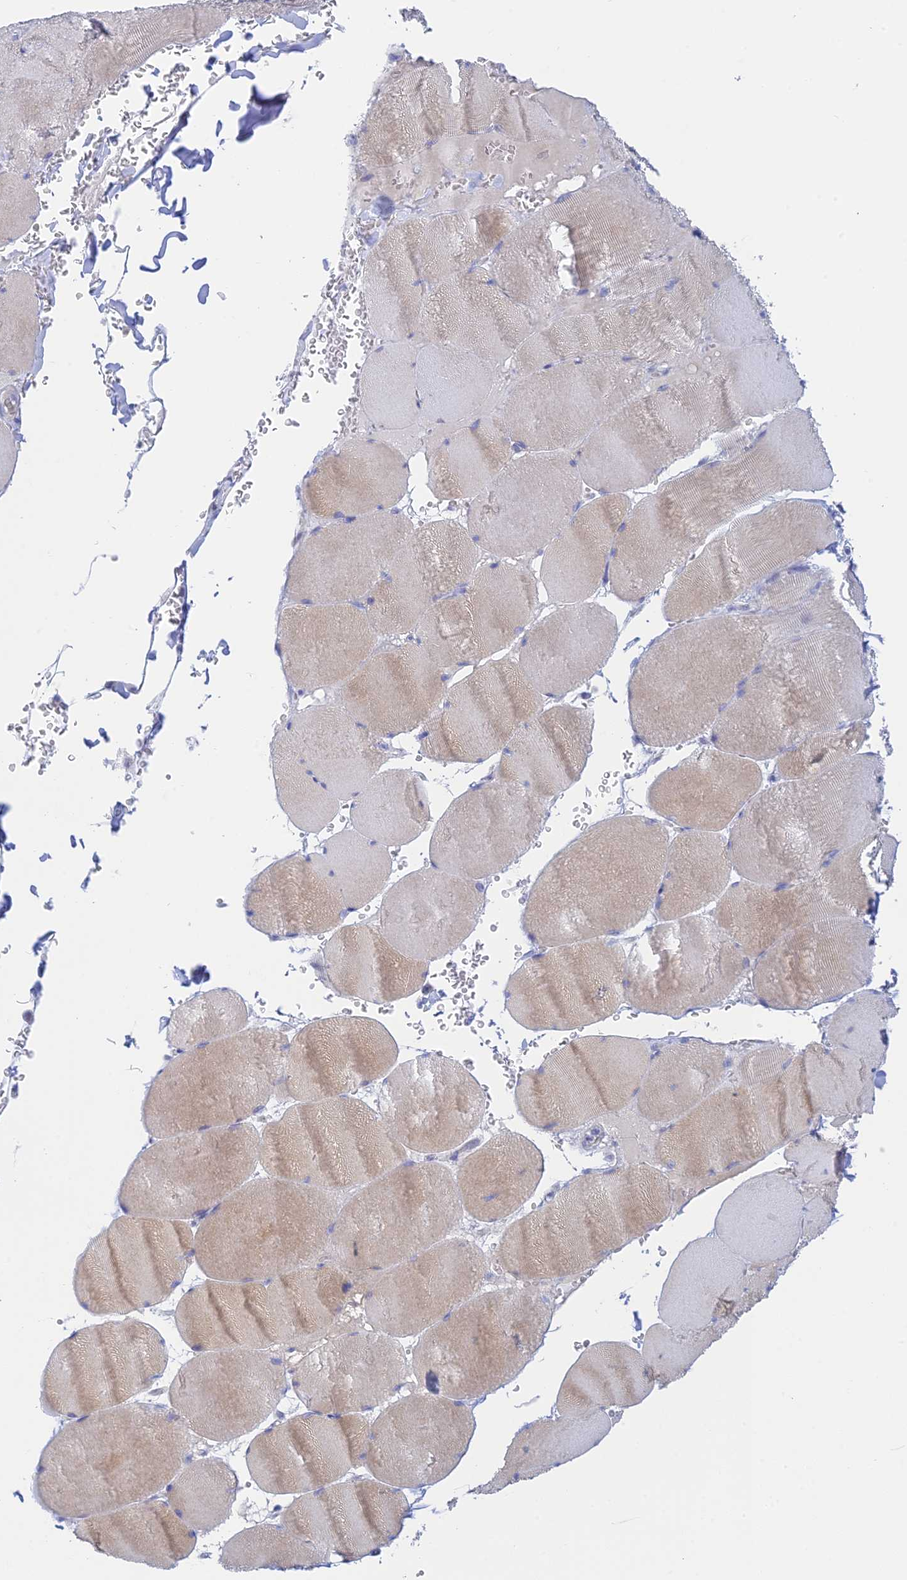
{"staining": {"intensity": "weak", "quantity": "<25%", "location": "cytoplasmic/membranous"}, "tissue": "skeletal muscle", "cell_type": "Myocytes", "image_type": "normal", "snomed": [{"axis": "morphology", "description": "Normal tissue, NOS"}, {"axis": "topography", "description": "Skeletal muscle"}, {"axis": "topography", "description": "Head-Neck"}], "caption": "This is an immunohistochemistry histopathology image of benign human skeletal muscle. There is no expression in myocytes.", "gene": "CEP152", "patient": {"sex": "male", "age": 66}}